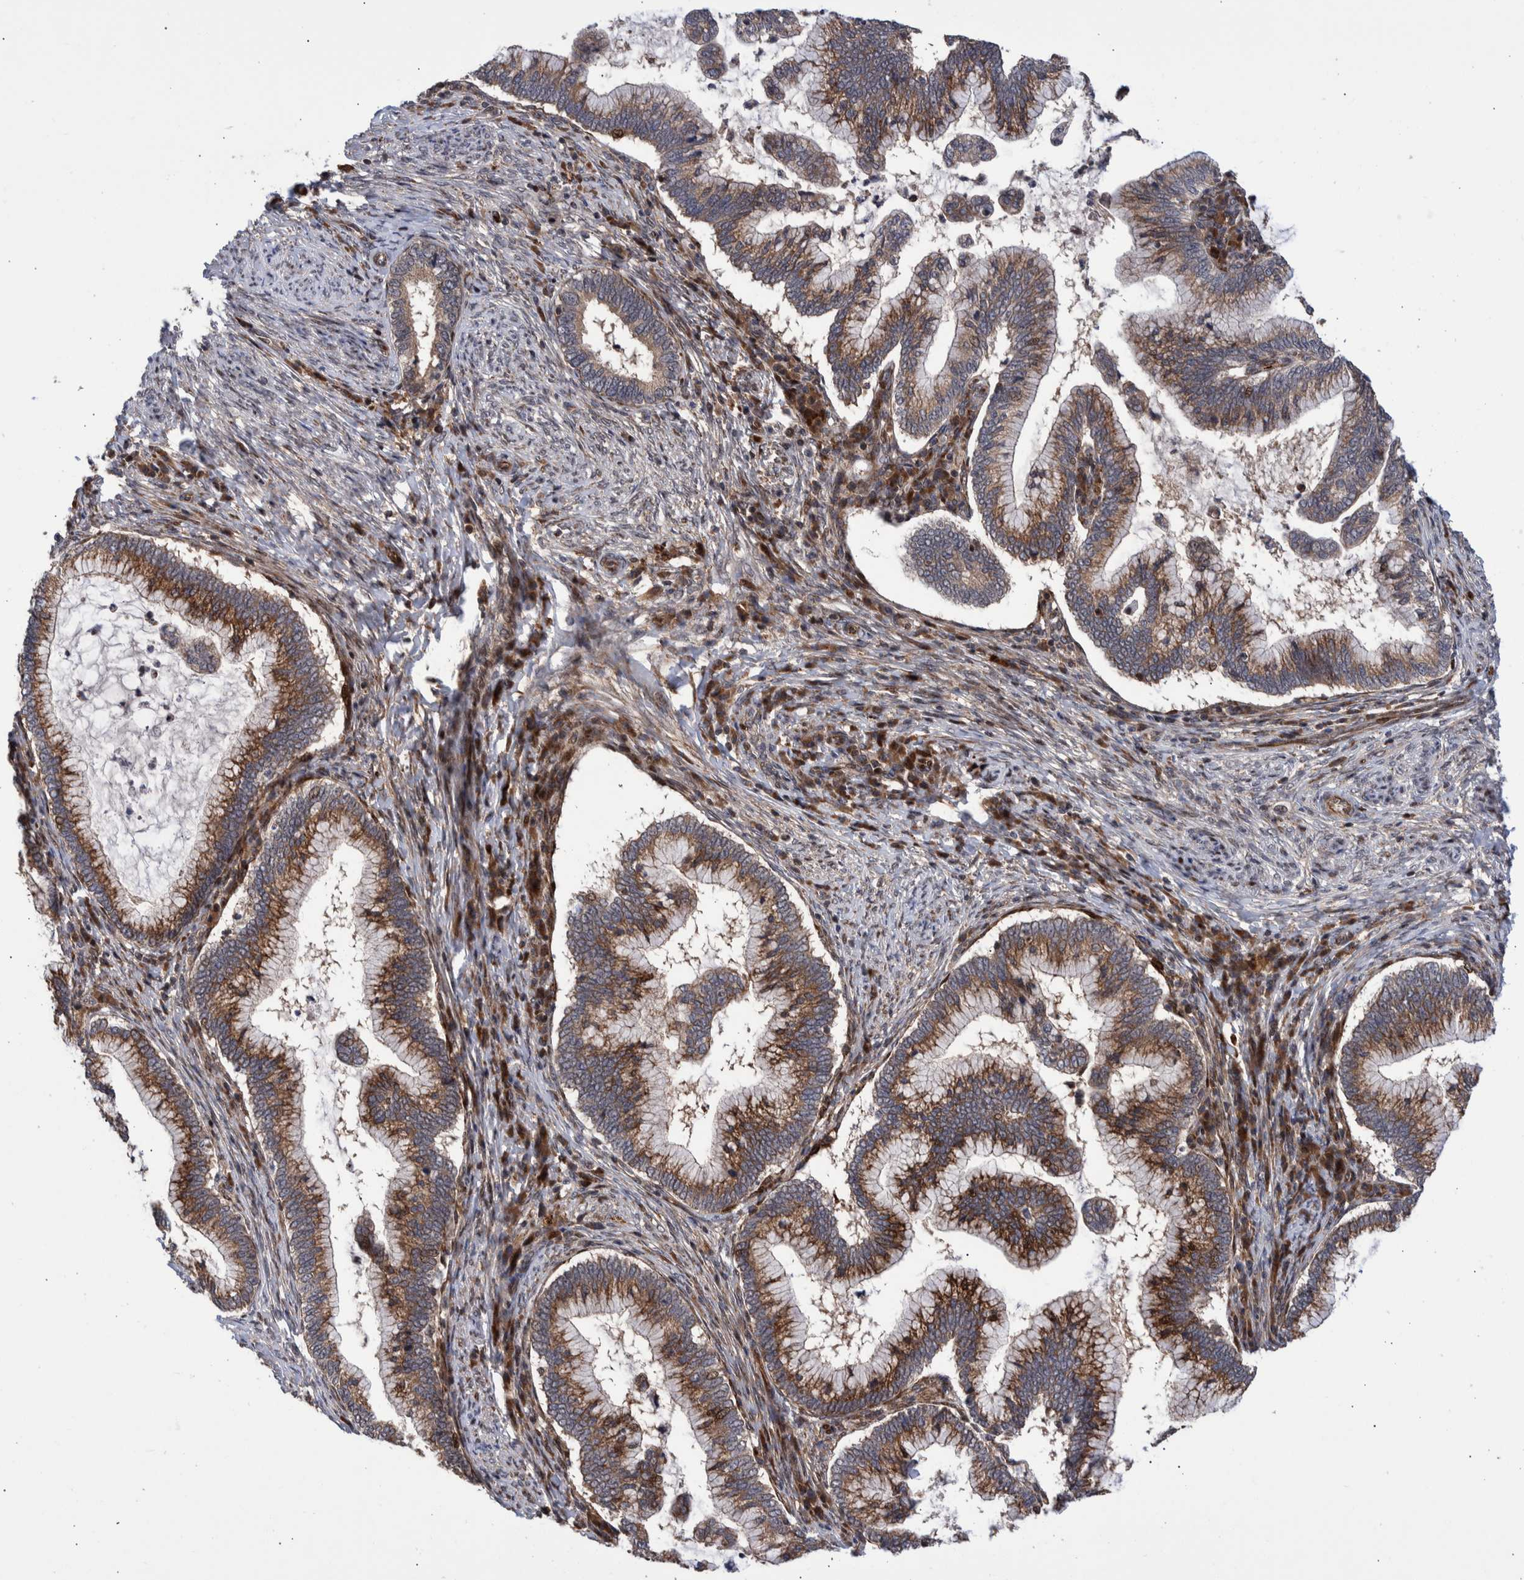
{"staining": {"intensity": "moderate", "quantity": ">75%", "location": "cytoplasmic/membranous"}, "tissue": "cervical cancer", "cell_type": "Tumor cells", "image_type": "cancer", "snomed": [{"axis": "morphology", "description": "Adenocarcinoma, NOS"}, {"axis": "topography", "description": "Cervix"}], "caption": "The histopathology image shows staining of cervical cancer, revealing moderate cytoplasmic/membranous protein expression (brown color) within tumor cells.", "gene": "SHISA6", "patient": {"sex": "female", "age": 36}}